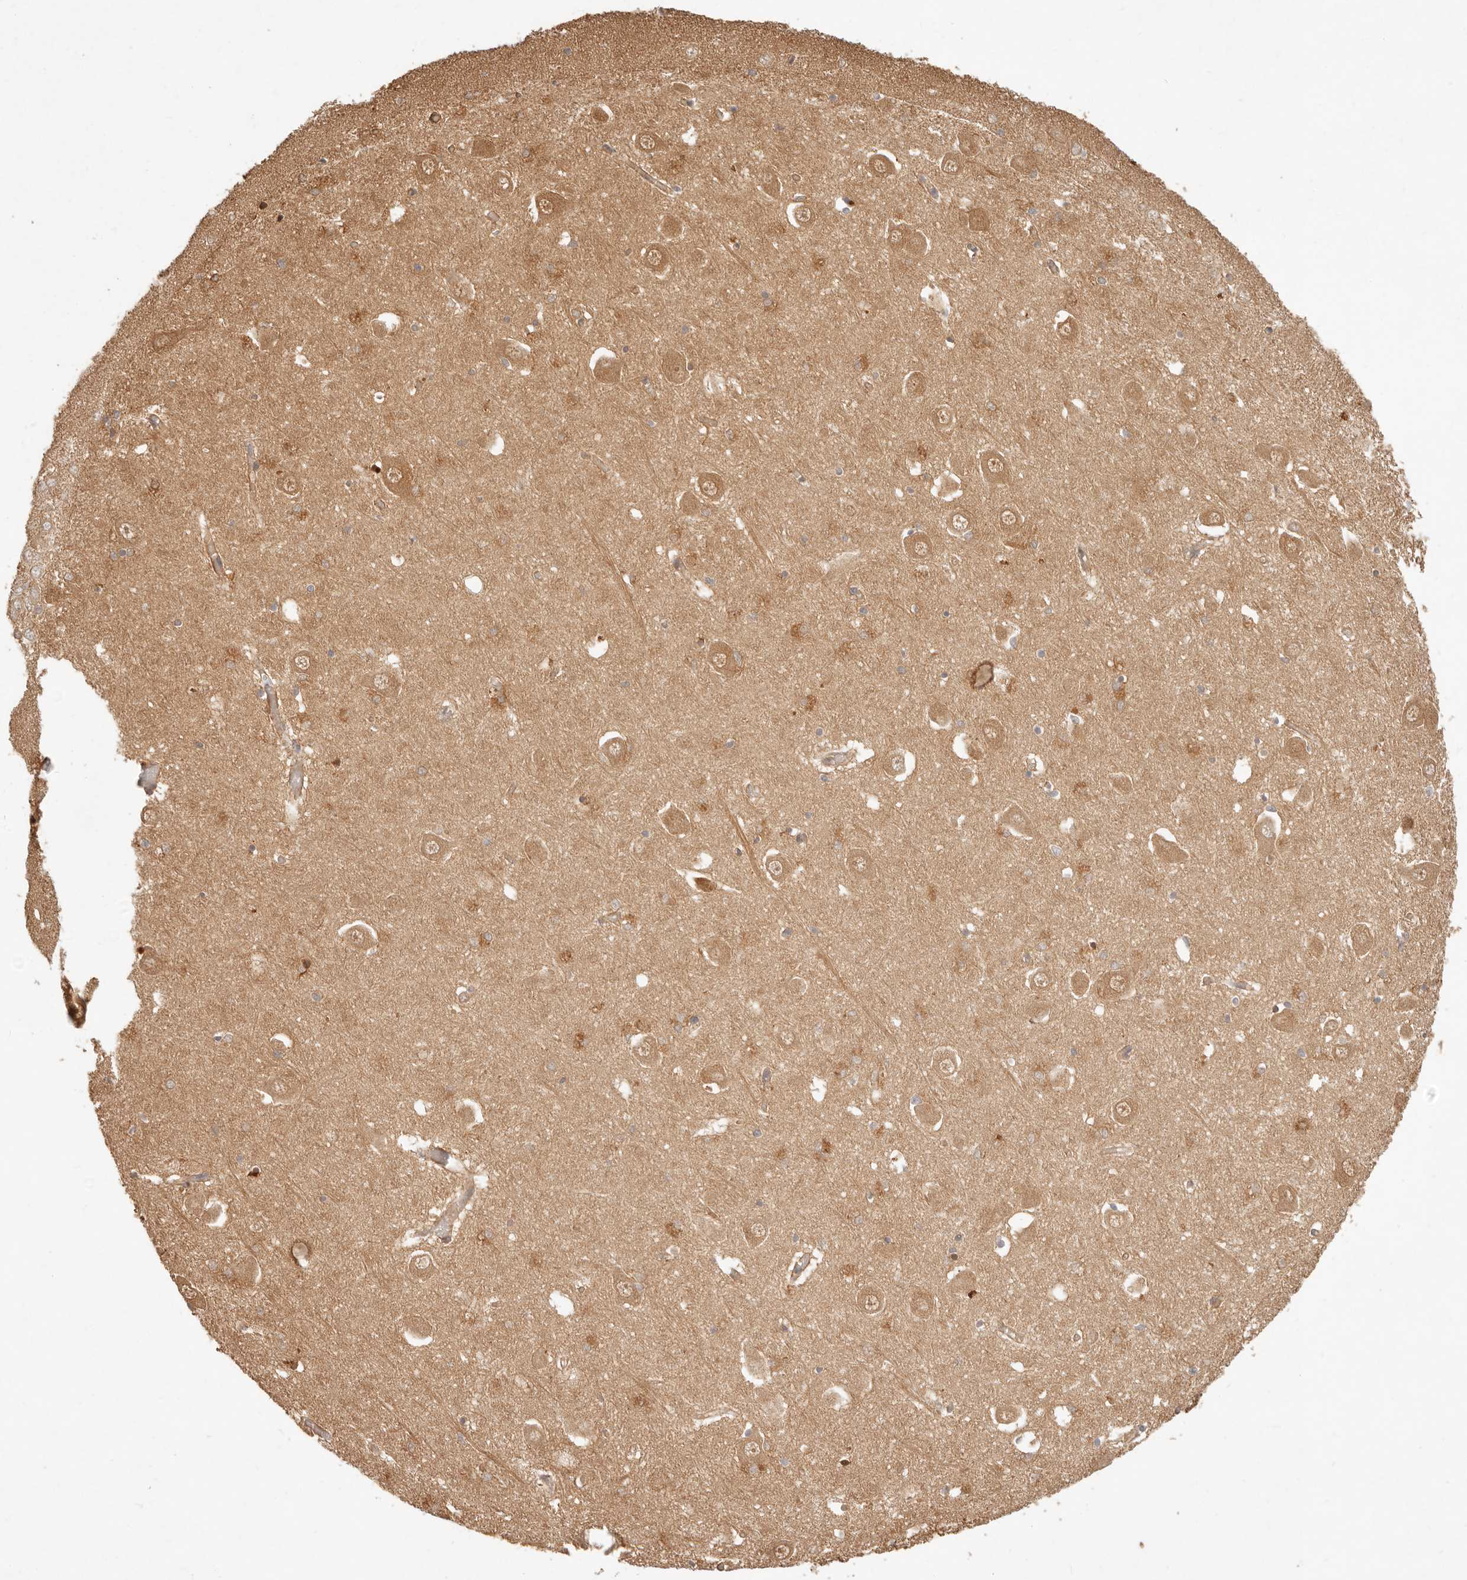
{"staining": {"intensity": "moderate", "quantity": "<25%", "location": "cytoplasmic/membranous"}, "tissue": "hippocampus", "cell_type": "Glial cells", "image_type": "normal", "snomed": [{"axis": "morphology", "description": "Normal tissue, NOS"}, {"axis": "topography", "description": "Hippocampus"}], "caption": "Immunohistochemical staining of benign hippocampus displays moderate cytoplasmic/membranous protein positivity in about <25% of glial cells. Nuclei are stained in blue.", "gene": "PPP1R3B", "patient": {"sex": "male", "age": 70}}